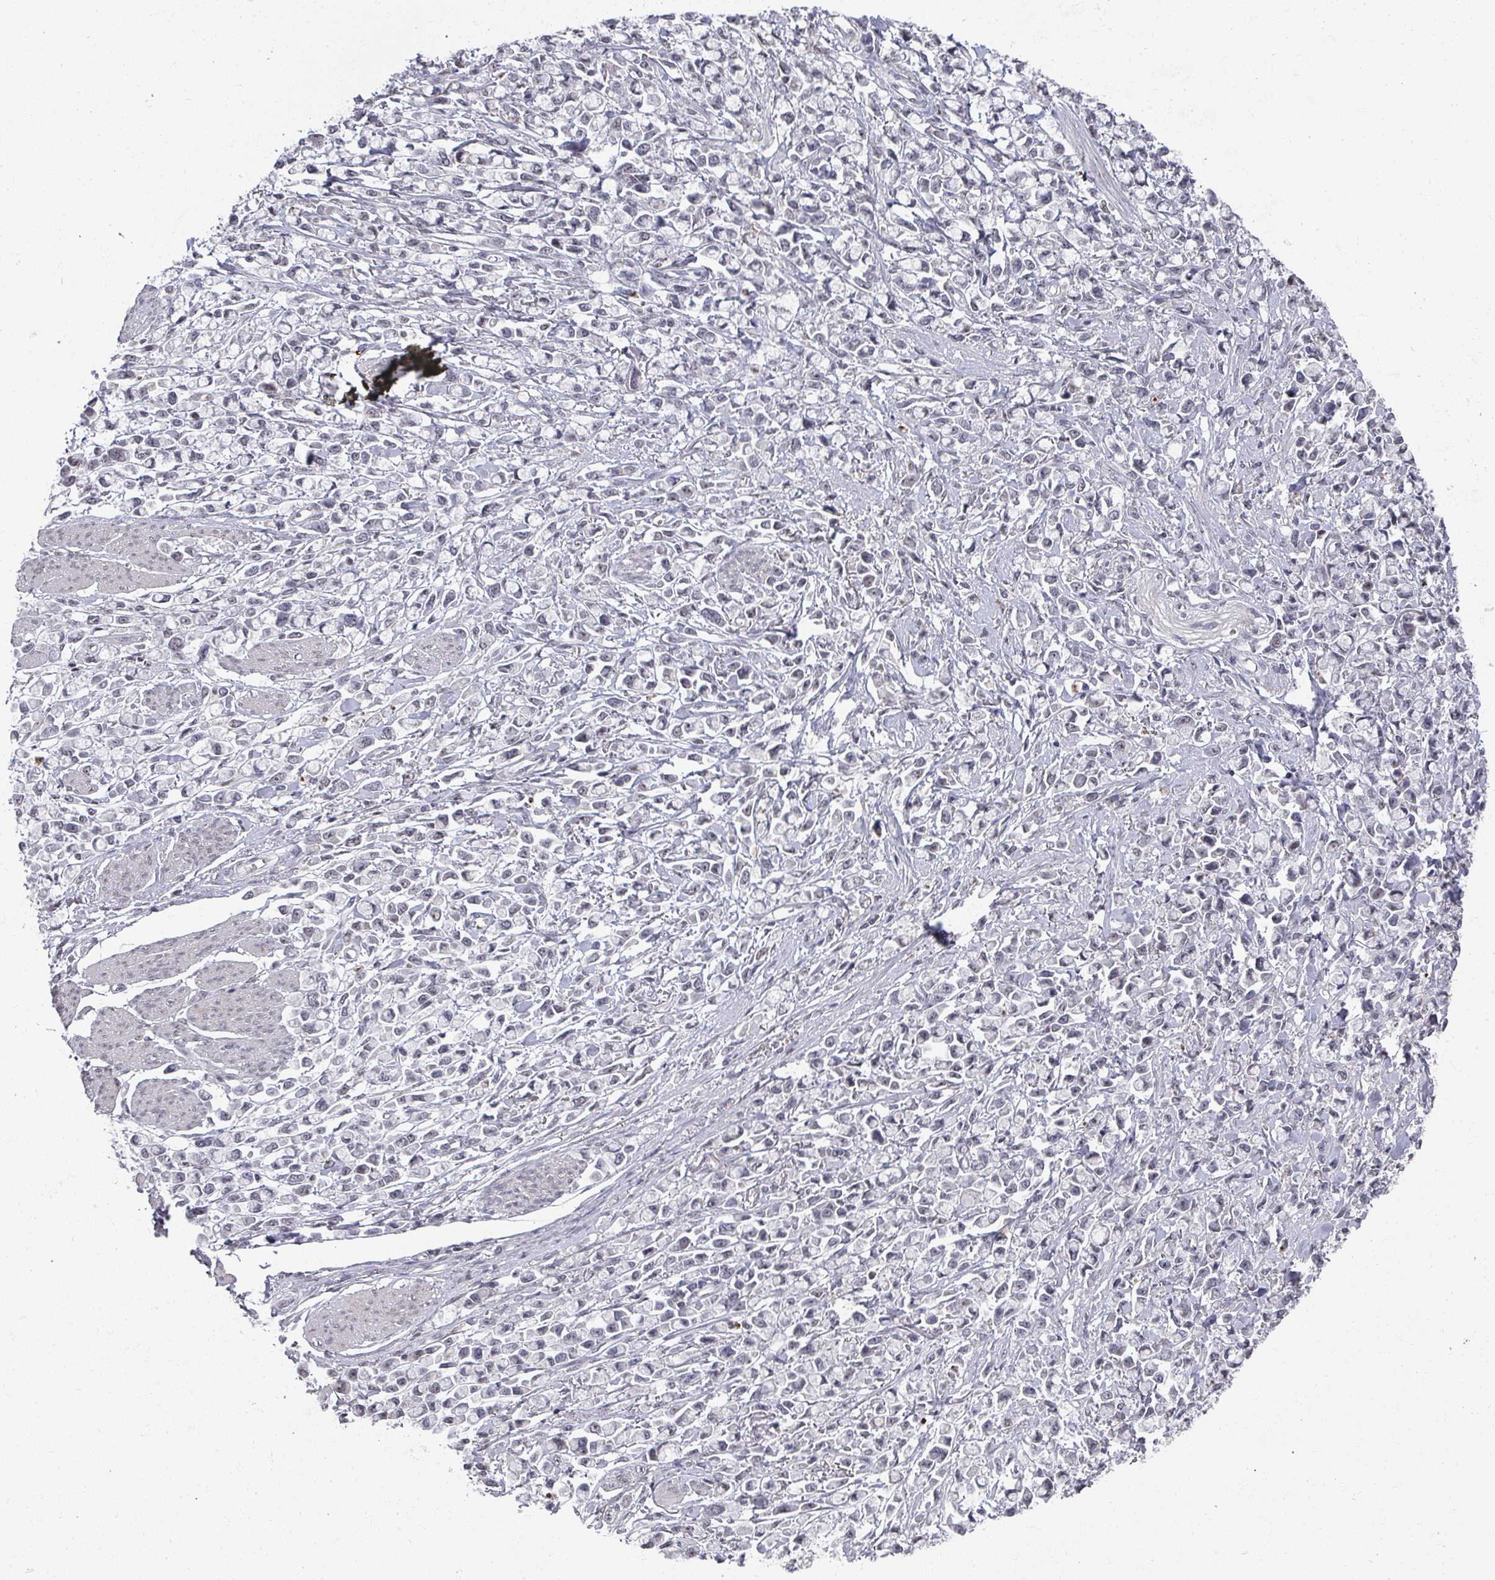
{"staining": {"intensity": "negative", "quantity": "none", "location": "none"}, "tissue": "stomach cancer", "cell_type": "Tumor cells", "image_type": "cancer", "snomed": [{"axis": "morphology", "description": "Adenocarcinoma, NOS"}, {"axis": "topography", "description": "Stomach"}], "caption": "An IHC image of stomach adenocarcinoma is shown. There is no staining in tumor cells of stomach adenocarcinoma. (DAB (3,3'-diaminobenzidine) immunohistochemistry with hematoxylin counter stain).", "gene": "ZNF654", "patient": {"sex": "female", "age": 81}}